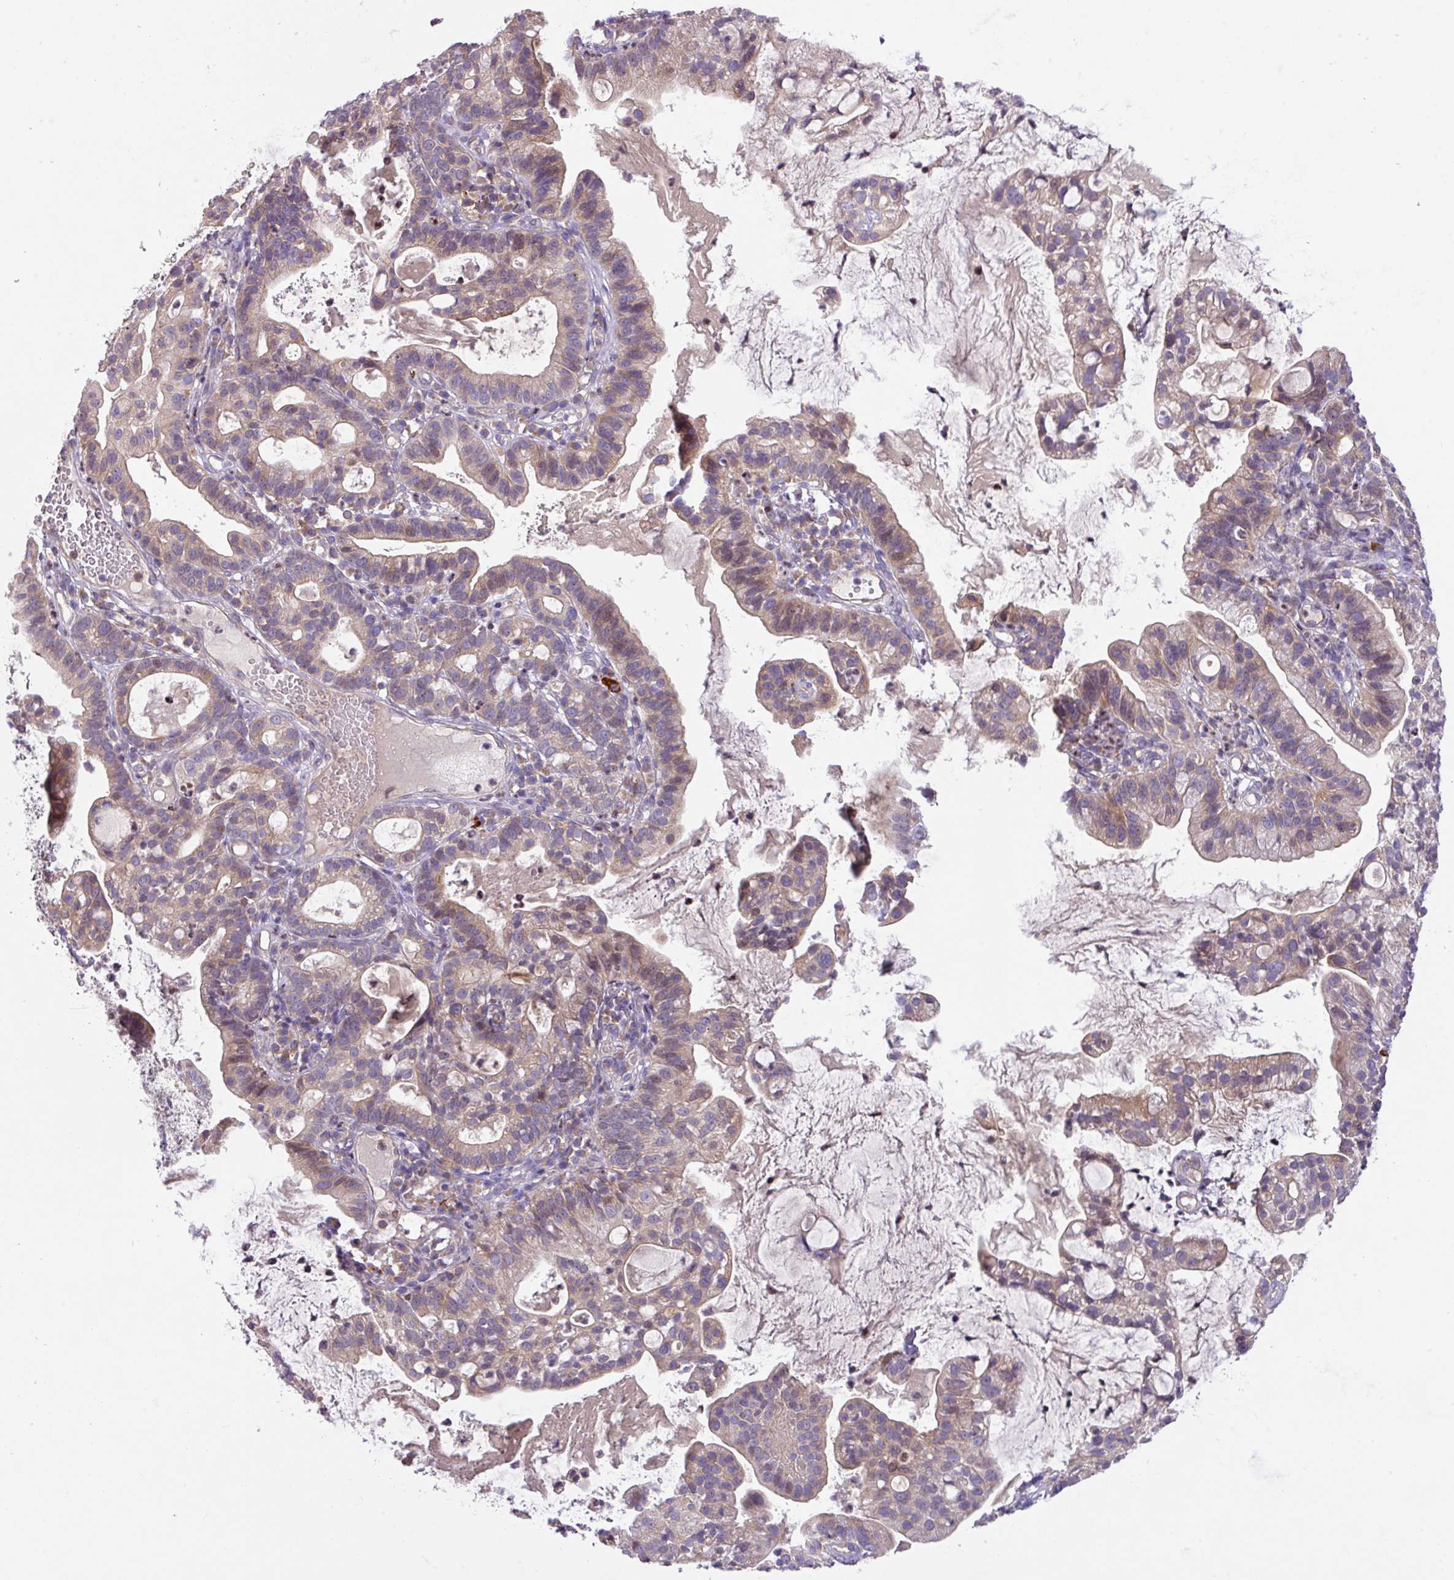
{"staining": {"intensity": "weak", "quantity": "25%-75%", "location": "cytoplasmic/membranous,nuclear"}, "tissue": "cervical cancer", "cell_type": "Tumor cells", "image_type": "cancer", "snomed": [{"axis": "morphology", "description": "Adenocarcinoma, NOS"}, {"axis": "topography", "description": "Cervix"}], "caption": "Immunohistochemistry (DAB) staining of cervical cancer reveals weak cytoplasmic/membranous and nuclear protein positivity in approximately 25%-75% of tumor cells.", "gene": "ZNF394", "patient": {"sex": "female", "age": 41}}